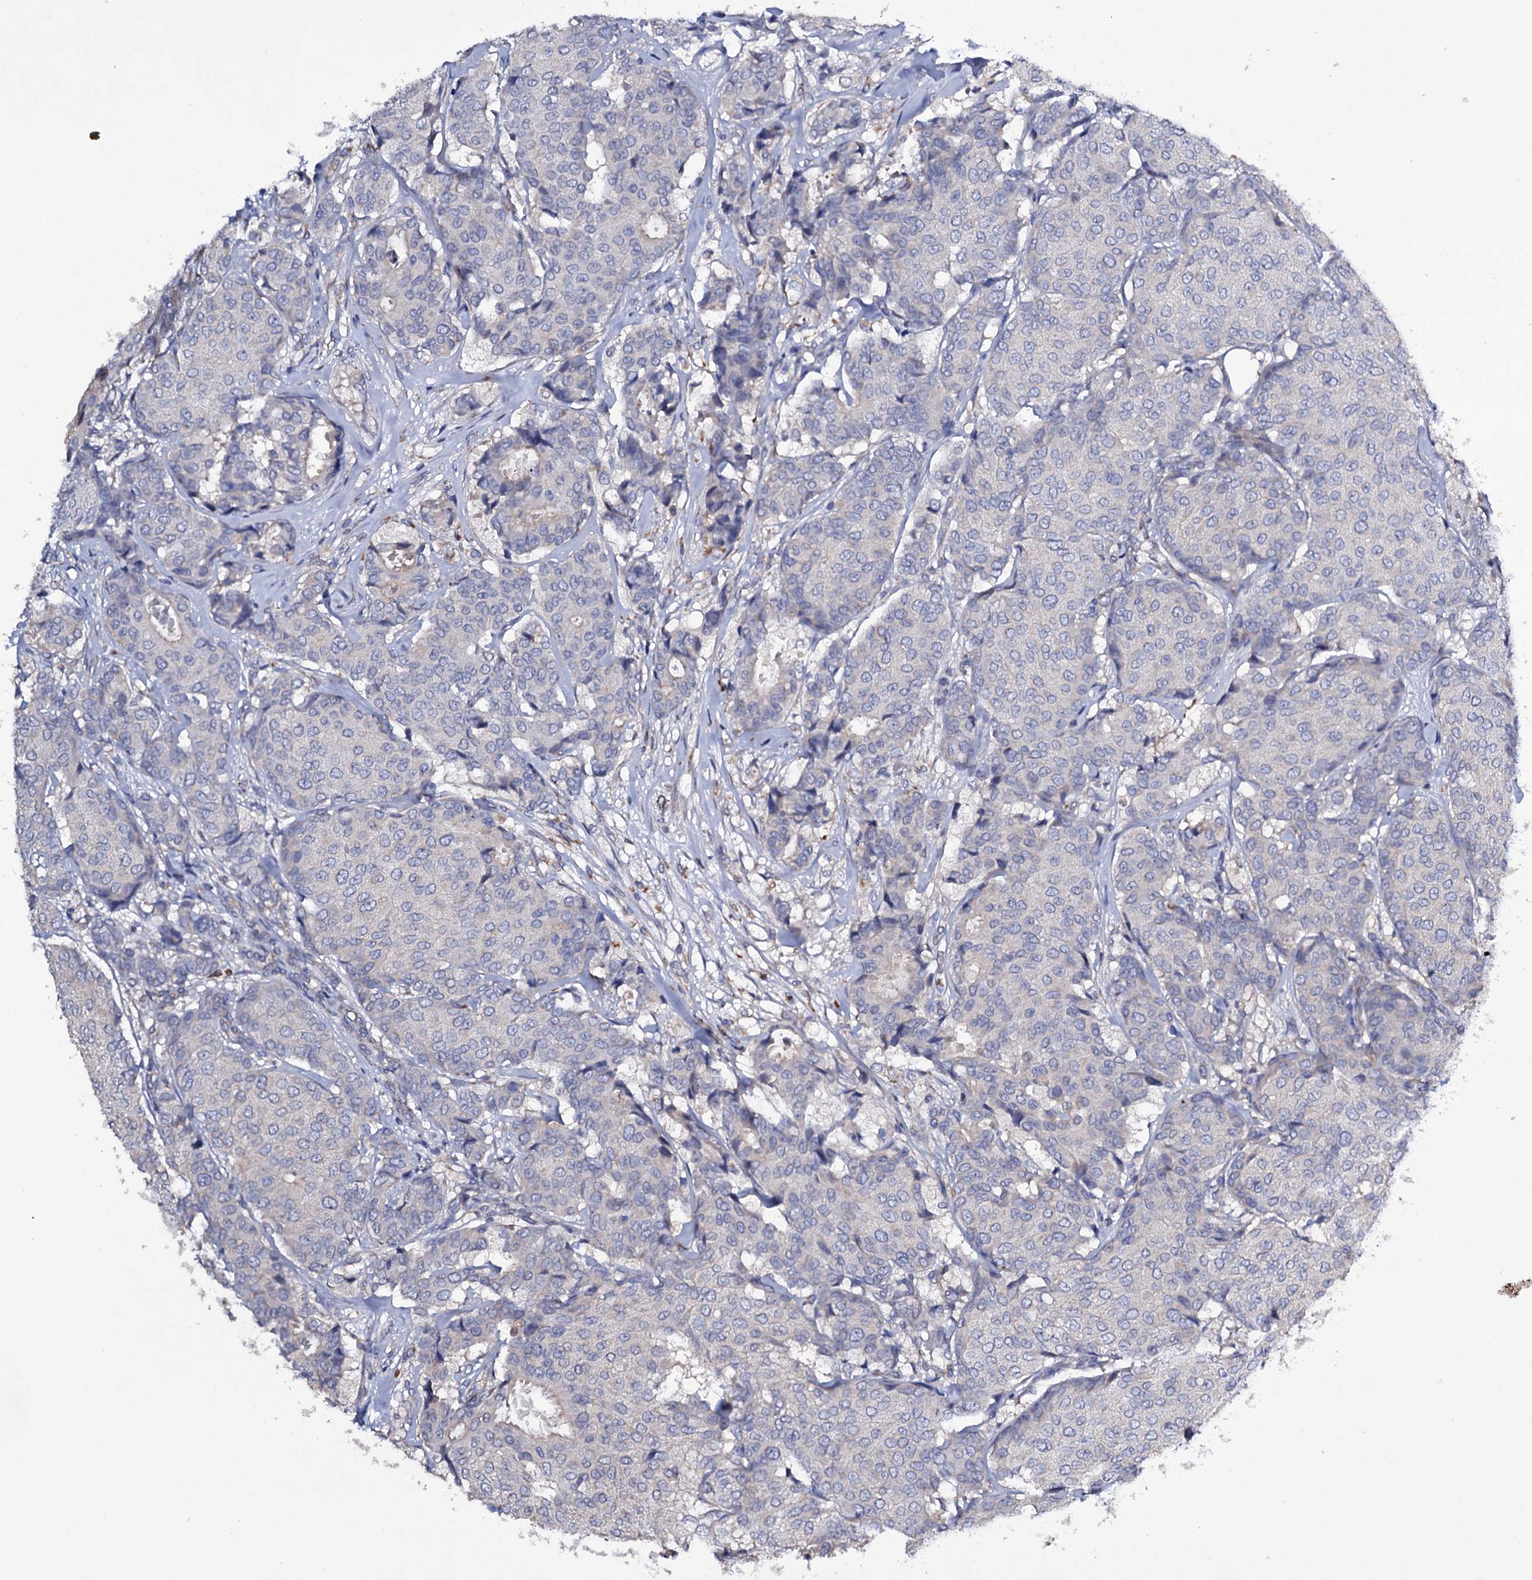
{"staining": {"intensity": "negative", "quantity": "none", "location": "none"}, "tissue": "breast cancer", "cell_type": "Tumor cells", "image_type": "cancer", "snomed": [{"axis": "morphology", "description": "Duct carcinoma"}, {"axis": "topography", "description": "Breast"}], "caption": "Image shows no significant protein expression in tumor cells of breast cancer (infiltrating ductal carcinoma).", "gene": "BCL2L14", "patient": {"sex": "female", "age": 75}}